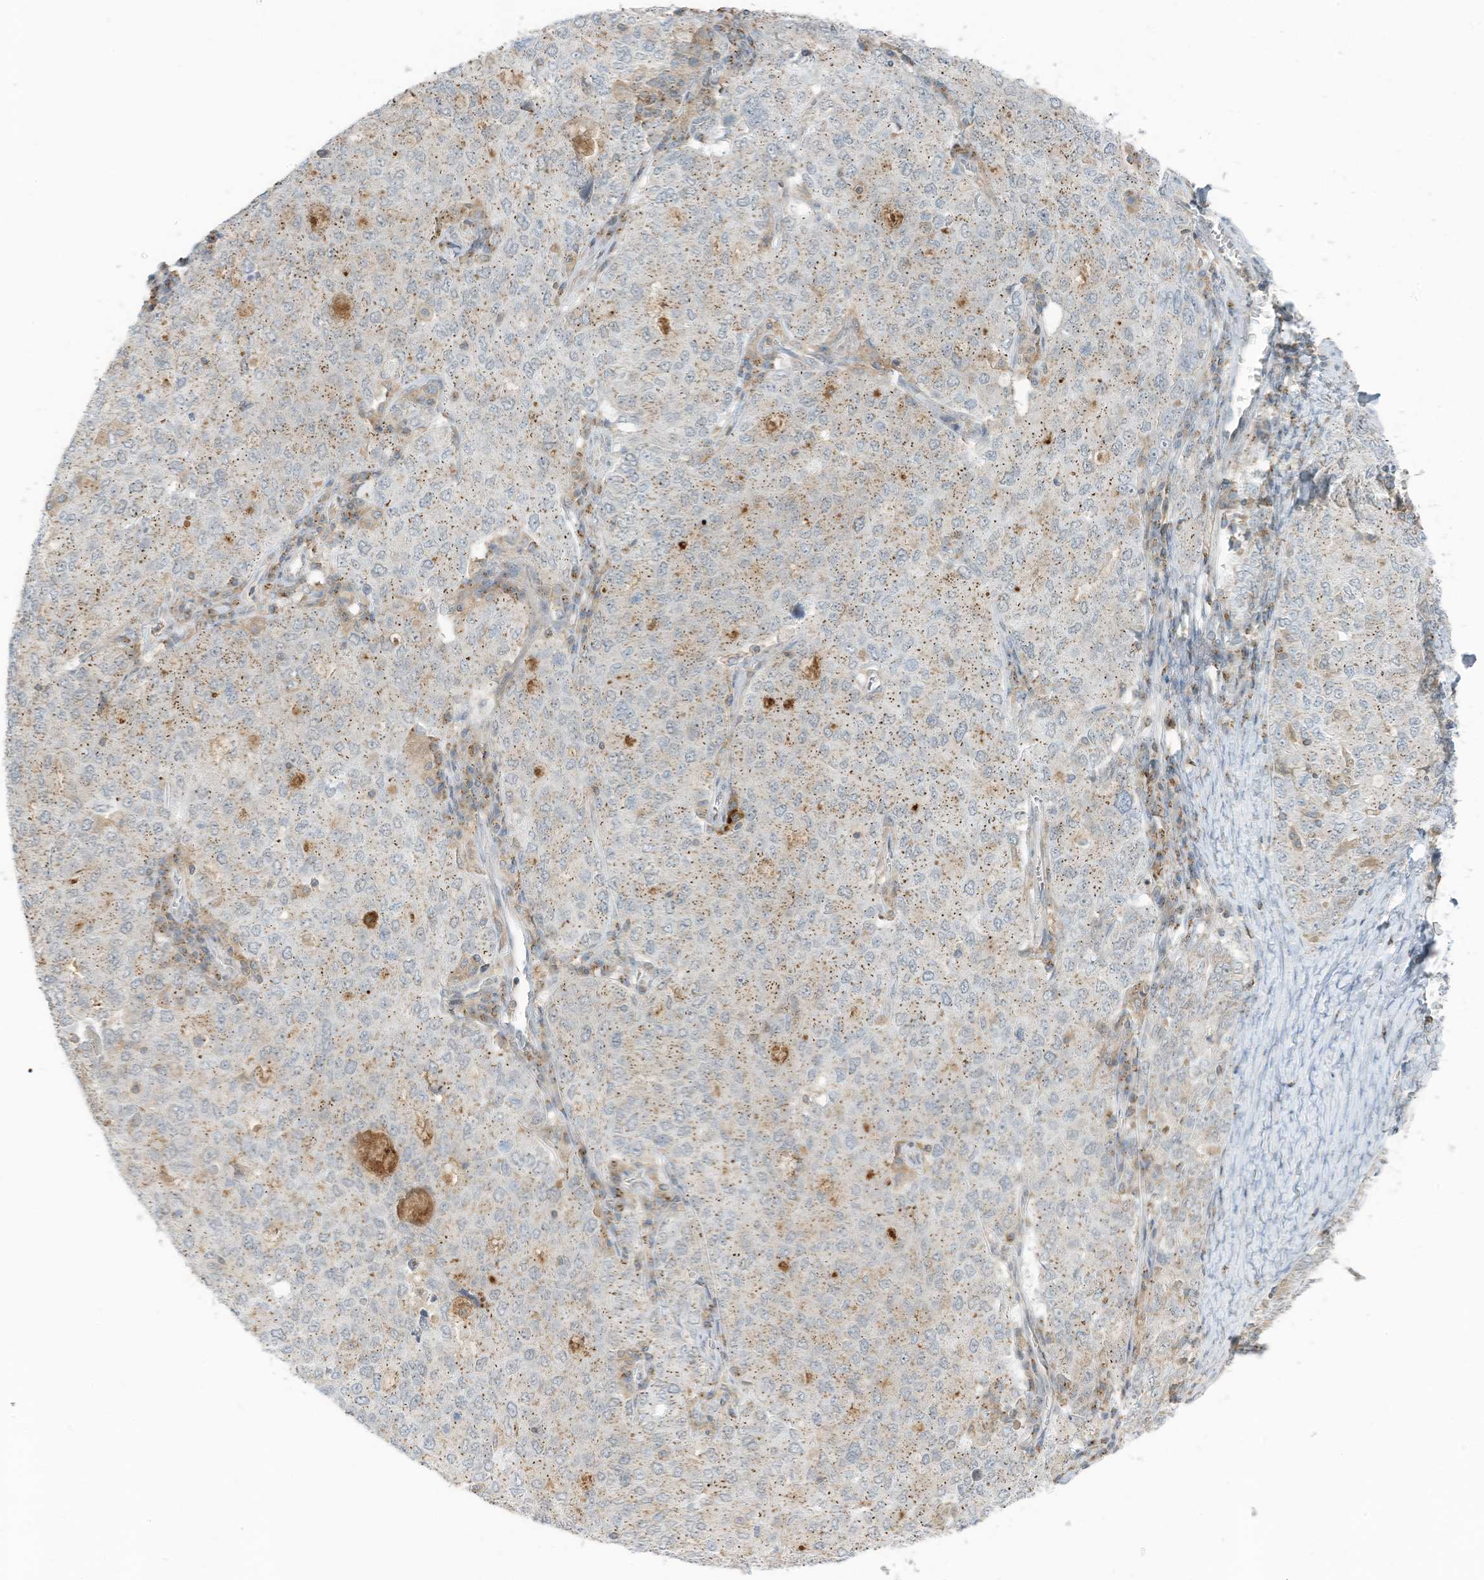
{"staining": {"intensity": "weak", "quantity": "25%-75%", "location": "cytoplasmic/membranous"}, "tissue": "ovarian cancer", "cell_type": "Tumor cells", "image_type": "cancer", "snomed": [{"axis": "morphology", "description": "Carcinoma, endometroid"}, {"axis": "topography", "description": "Ovary"}], "caption": "Immunohistochemical staining of human endometroid carcinoma (ovarian) demonstrates weak cytoplasmic/membranous protein expression in about 25%-75% of tumor cells. (Stains: DAB in brown, nuclei in blue, Microscopy: brightfield microscopy at high magnification).", "gene": "PARVG", "patient": {"sex": "female", "age": 62}}